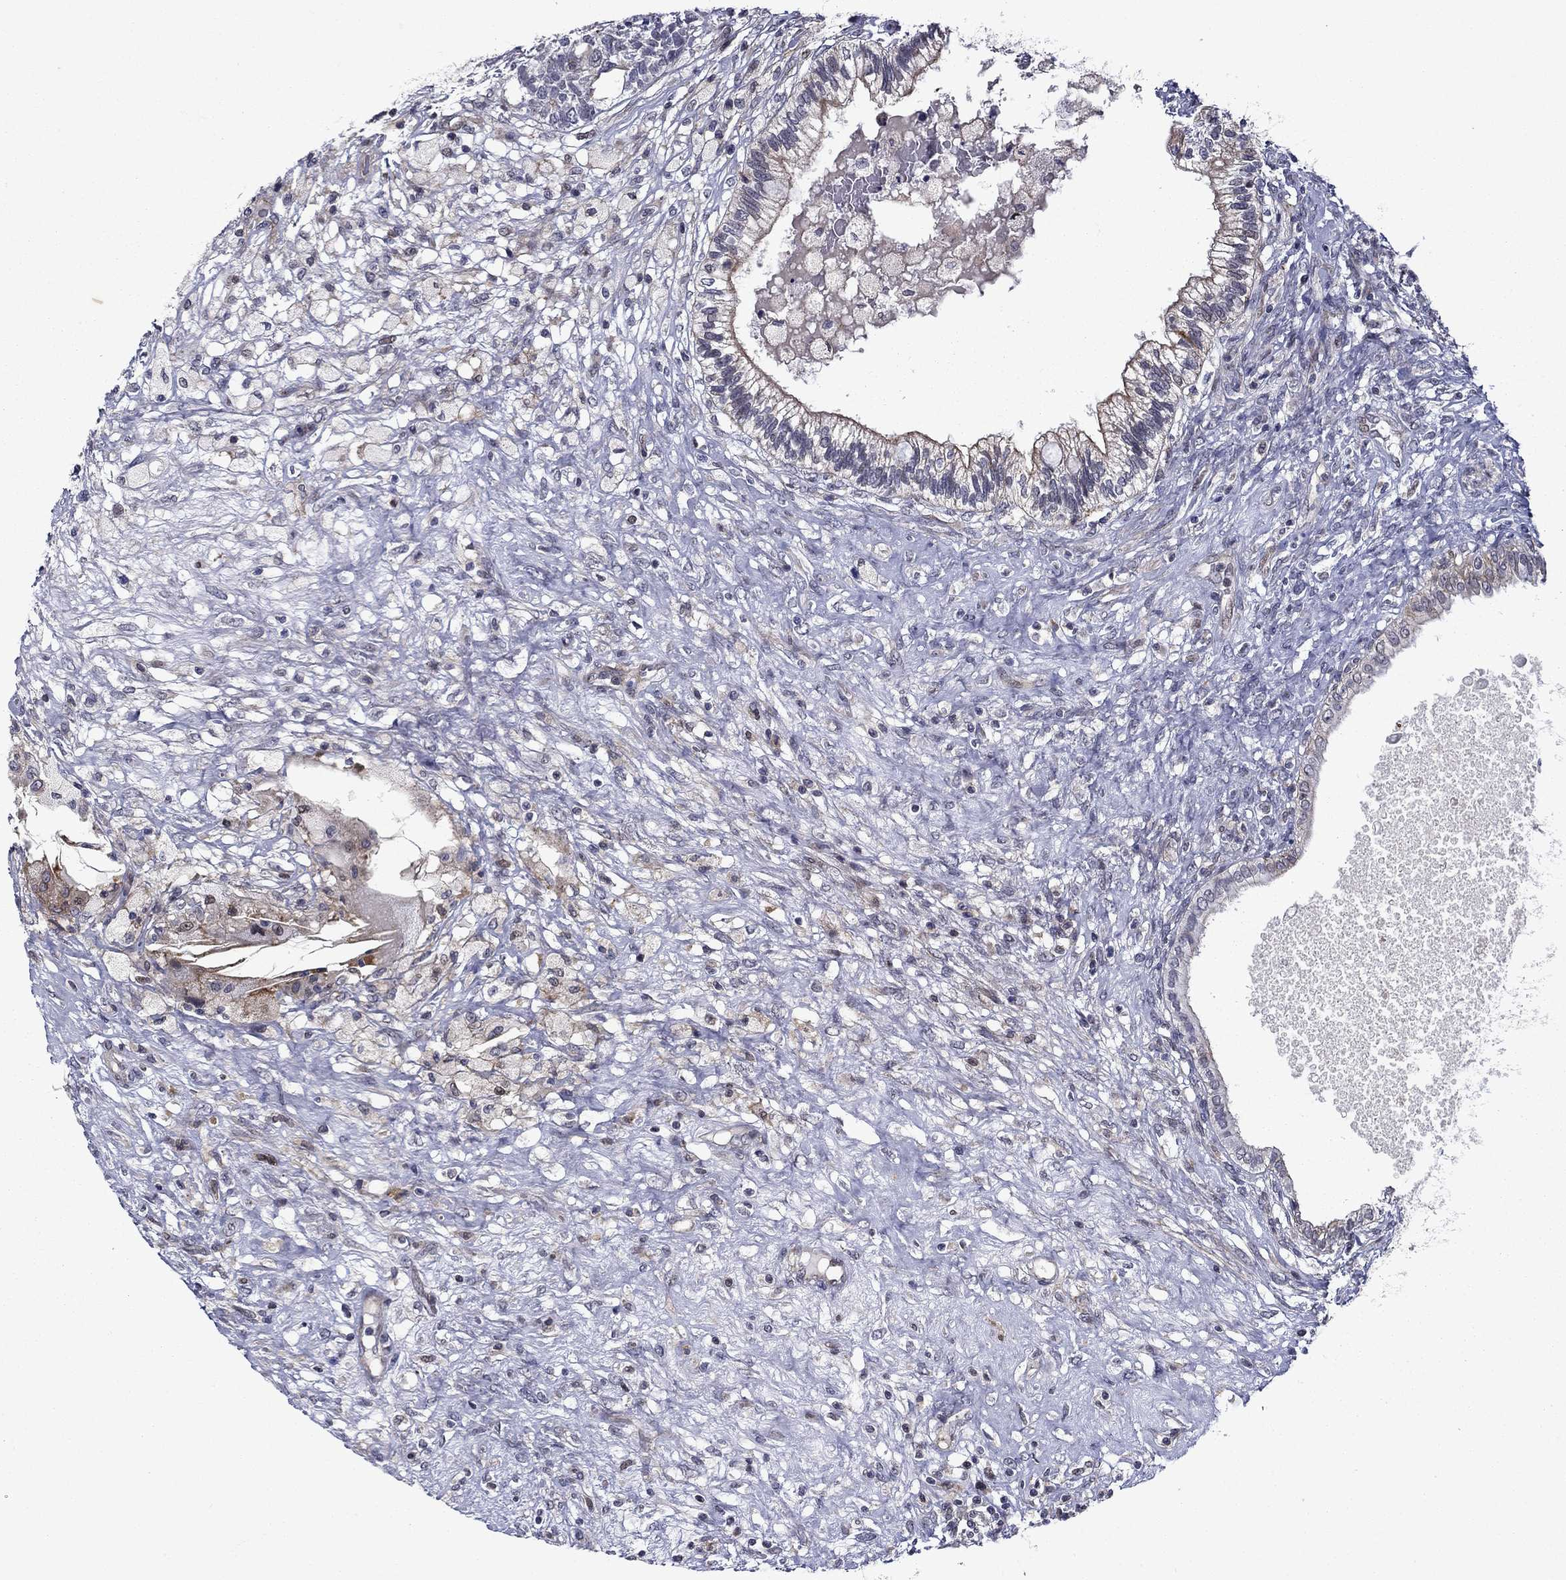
{"staining": {"intensity": "negative", "quantity": "none", "location": "none"}, "tissue": "testis cancer", "cell_type": "Tumor cells", "image_type": "cancer", "snomed": [{"axis": "morphology", "description": "Seminoma, NOS"}, {"axis": "morphology", "description": "Carcinoma, Embryonal, NOS"}, {"axis": "topography", "description": "Testis"}], "caption": "This is an immunohistochemistry (IHC) image of human testis cancer. There is no expression in tumor cells.", "gene": "B3GAT1", "patient": {"sex": "male", "age": 41}}